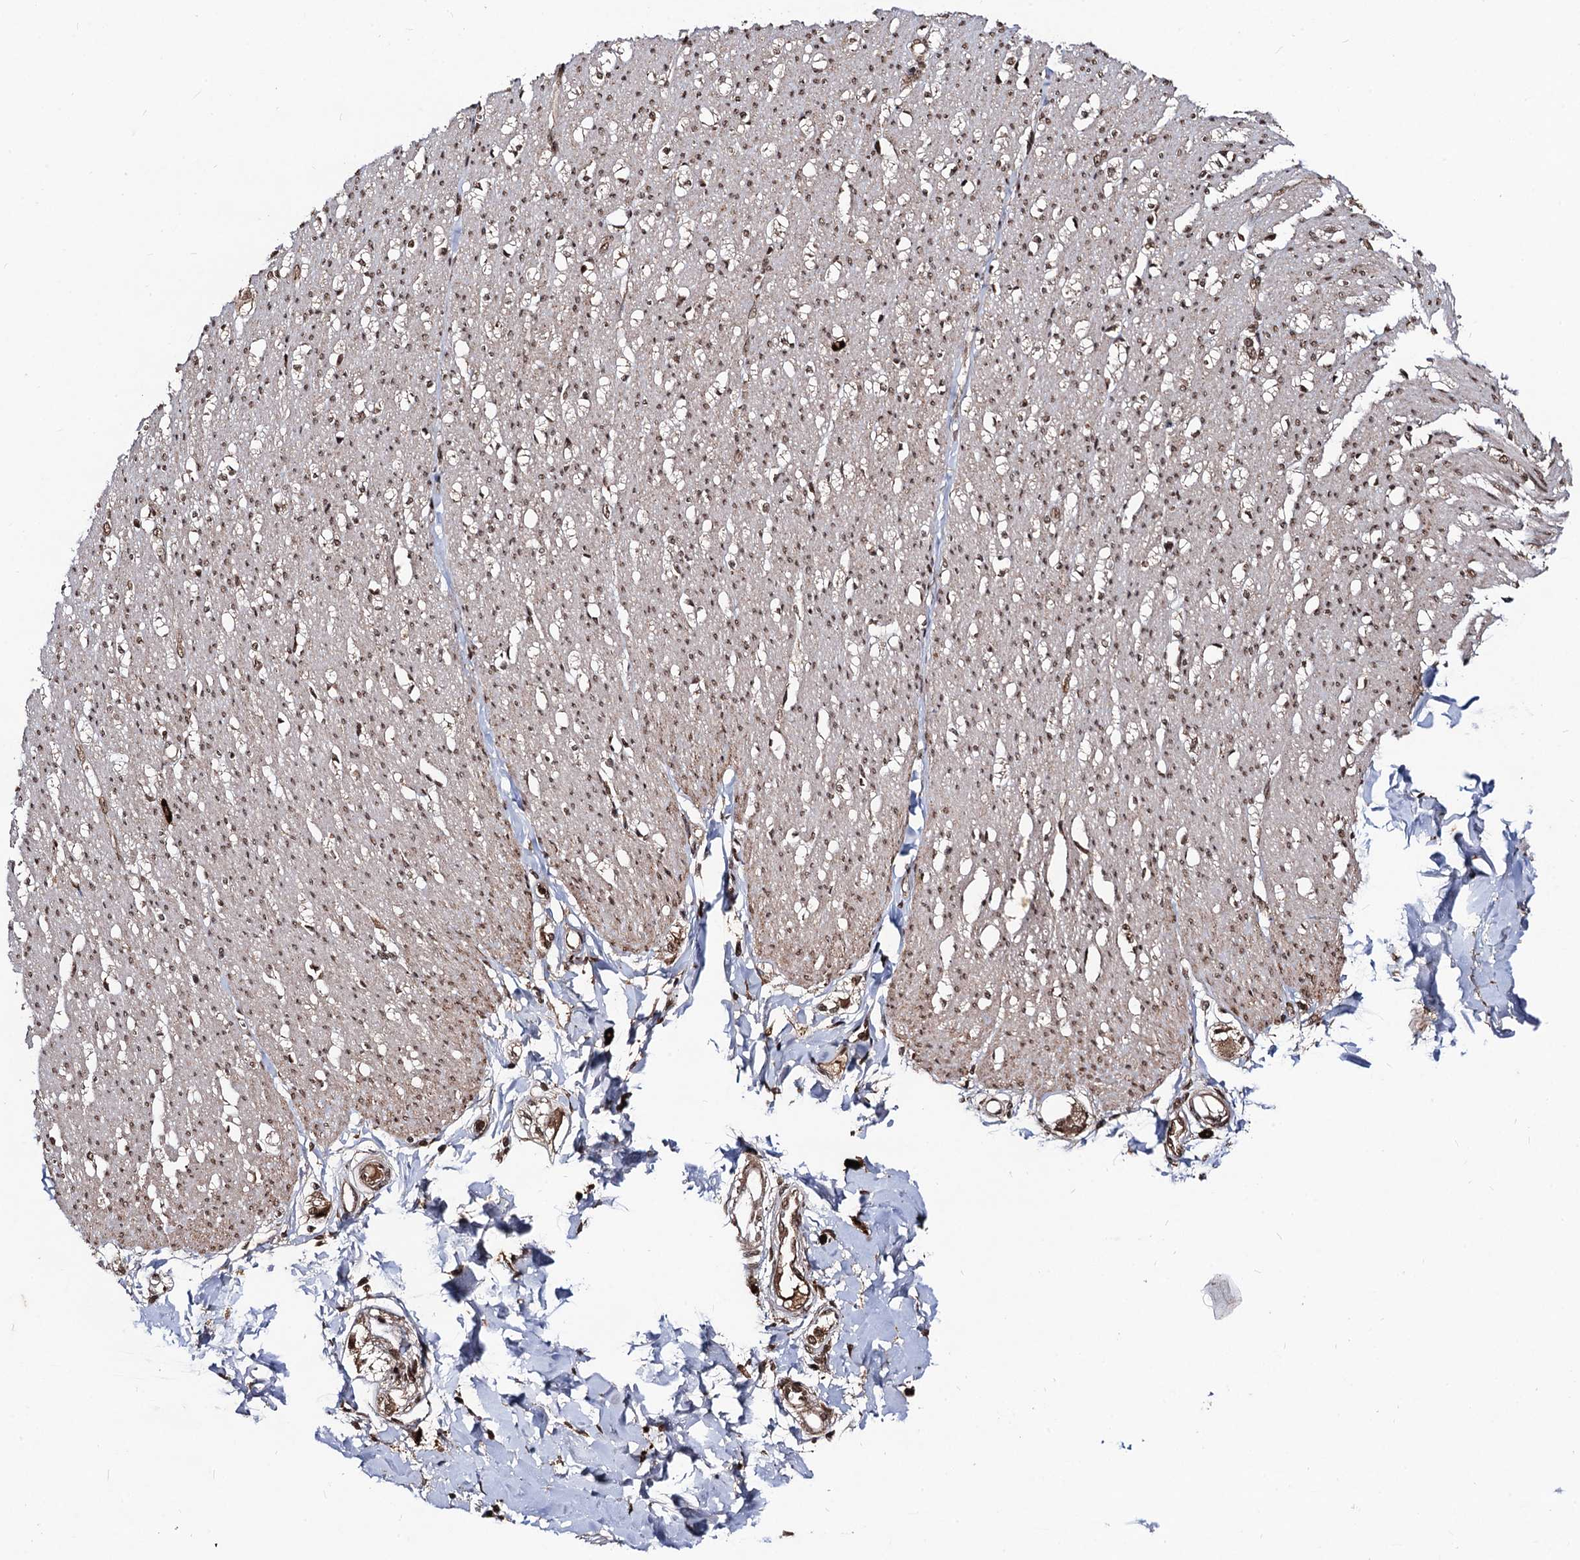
{"staining": {"intensity": "moderate", "quantity": ">75%", "location": "cytoplasmic/membranous,nuclear"}, "tissue": "smooth muscle", "cell_type": "Smooth muscle cells", "image_type": "normal", "snomed": [{"axis": "morphology", "description": "Normal tissue, NOS"}, {"axis": "morphology", "description": "Adenocarcinoma, NOS"}, {"axis": "topography", "description": "Colon"}, {"axis": "topography", "description": "Peripheral nerve tissue"}], "caption": "Smooth muscle stained with DAB IHC demonstrates medium levels of moderate cytoplasmic/membranous,nuclear staining in about >75% of smooth muscle cells. Nuclei are stained in blue.", "gene": "SFSWAP", "patient": {"sex": "male", "age": 14}}